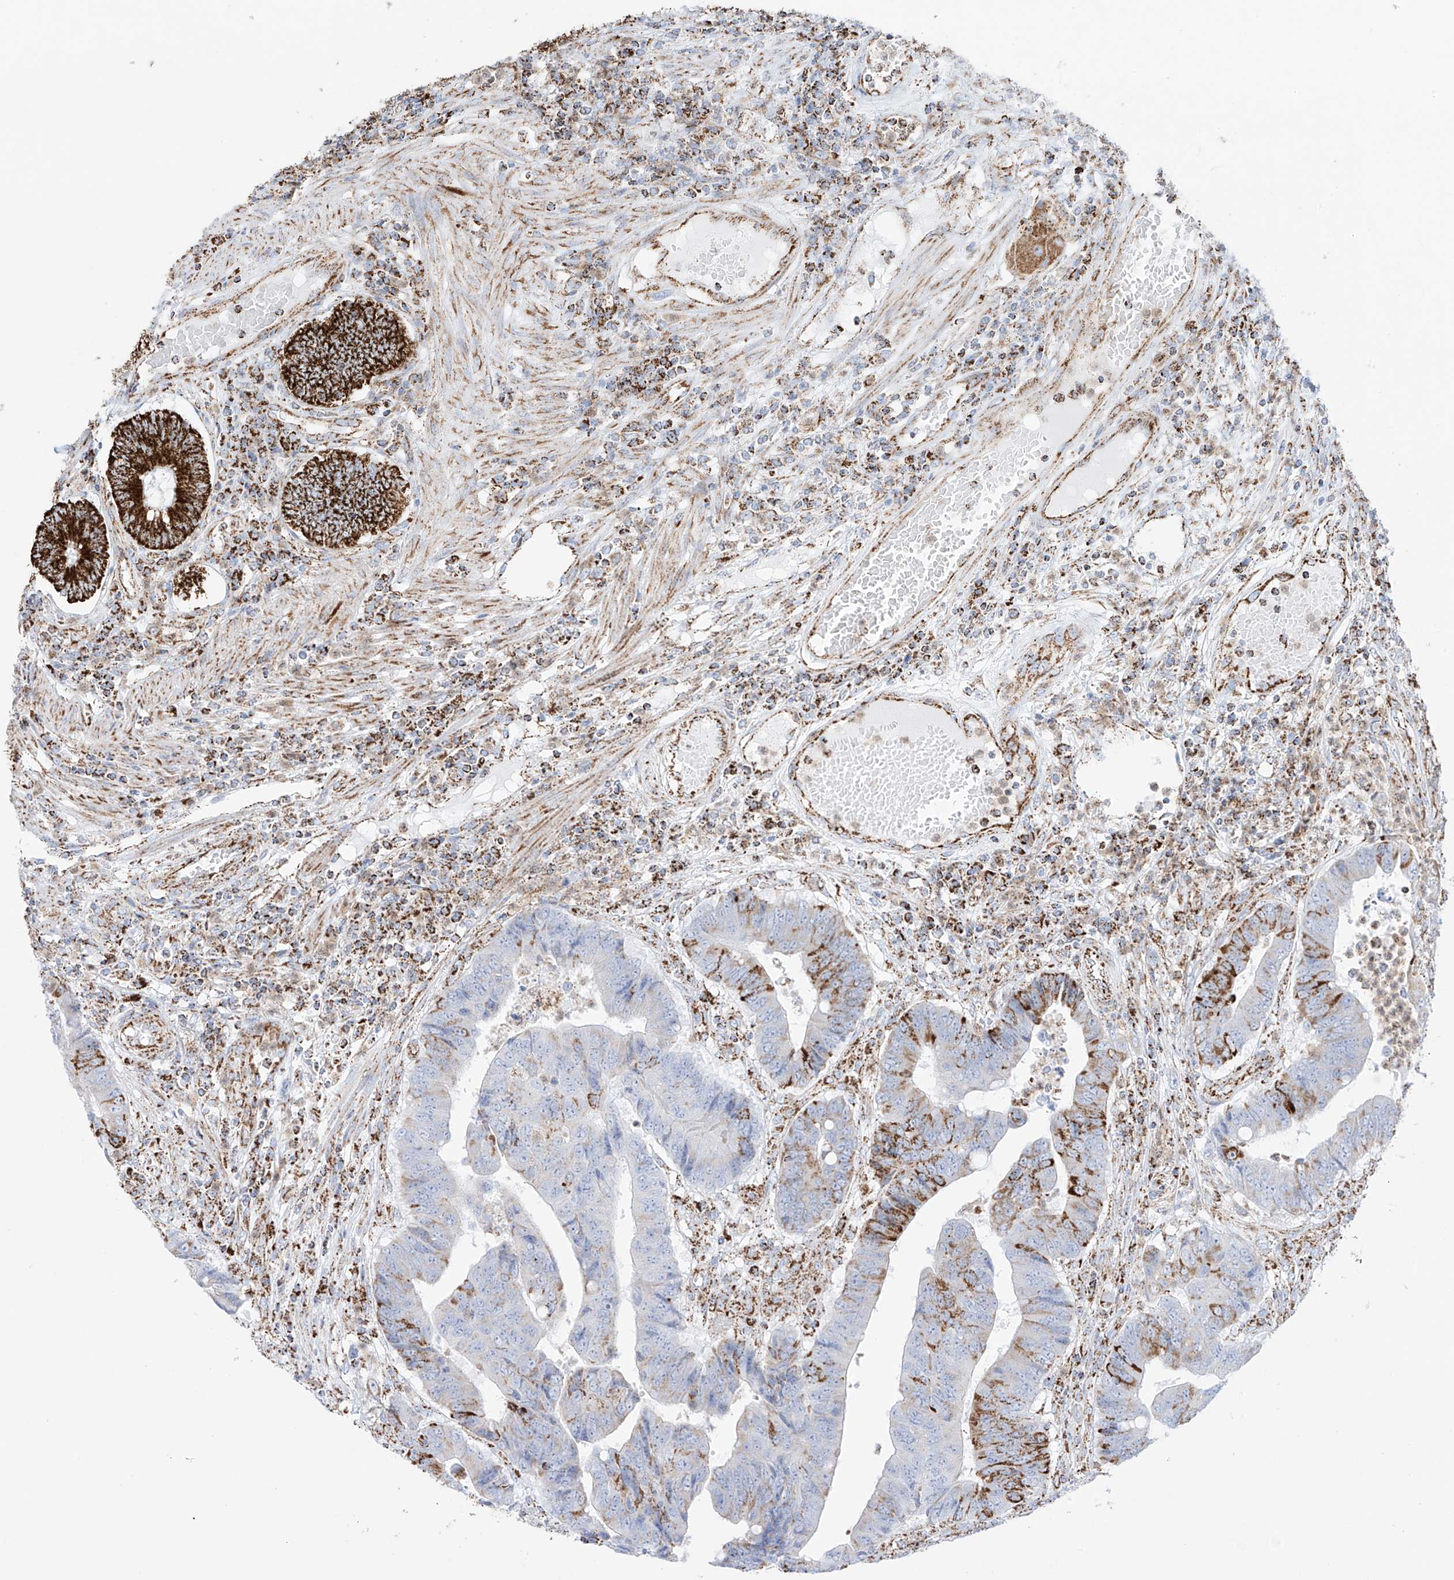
{"staining": {"intensity": "moderate", "quantity": "25%-75%", "location": "cytoplasmic/membranous"}, "tissue": "colorectal cancer", "cell_type": "Tumor cells", "image_type": "cancer", "snomed": [{"axis": "morphology", "description": "Adenocarcinoma, NOS"}, {"axis": "topography", "description": "Rectum"}], "caption": "Tumor cells demonstrate medium levels of moderate cytoplasmic/membranous staining in about 25%-75% of cells in human colorectal cancer.", "gene": "XKR3", "patient": {"sex": "male", "age": 84}}